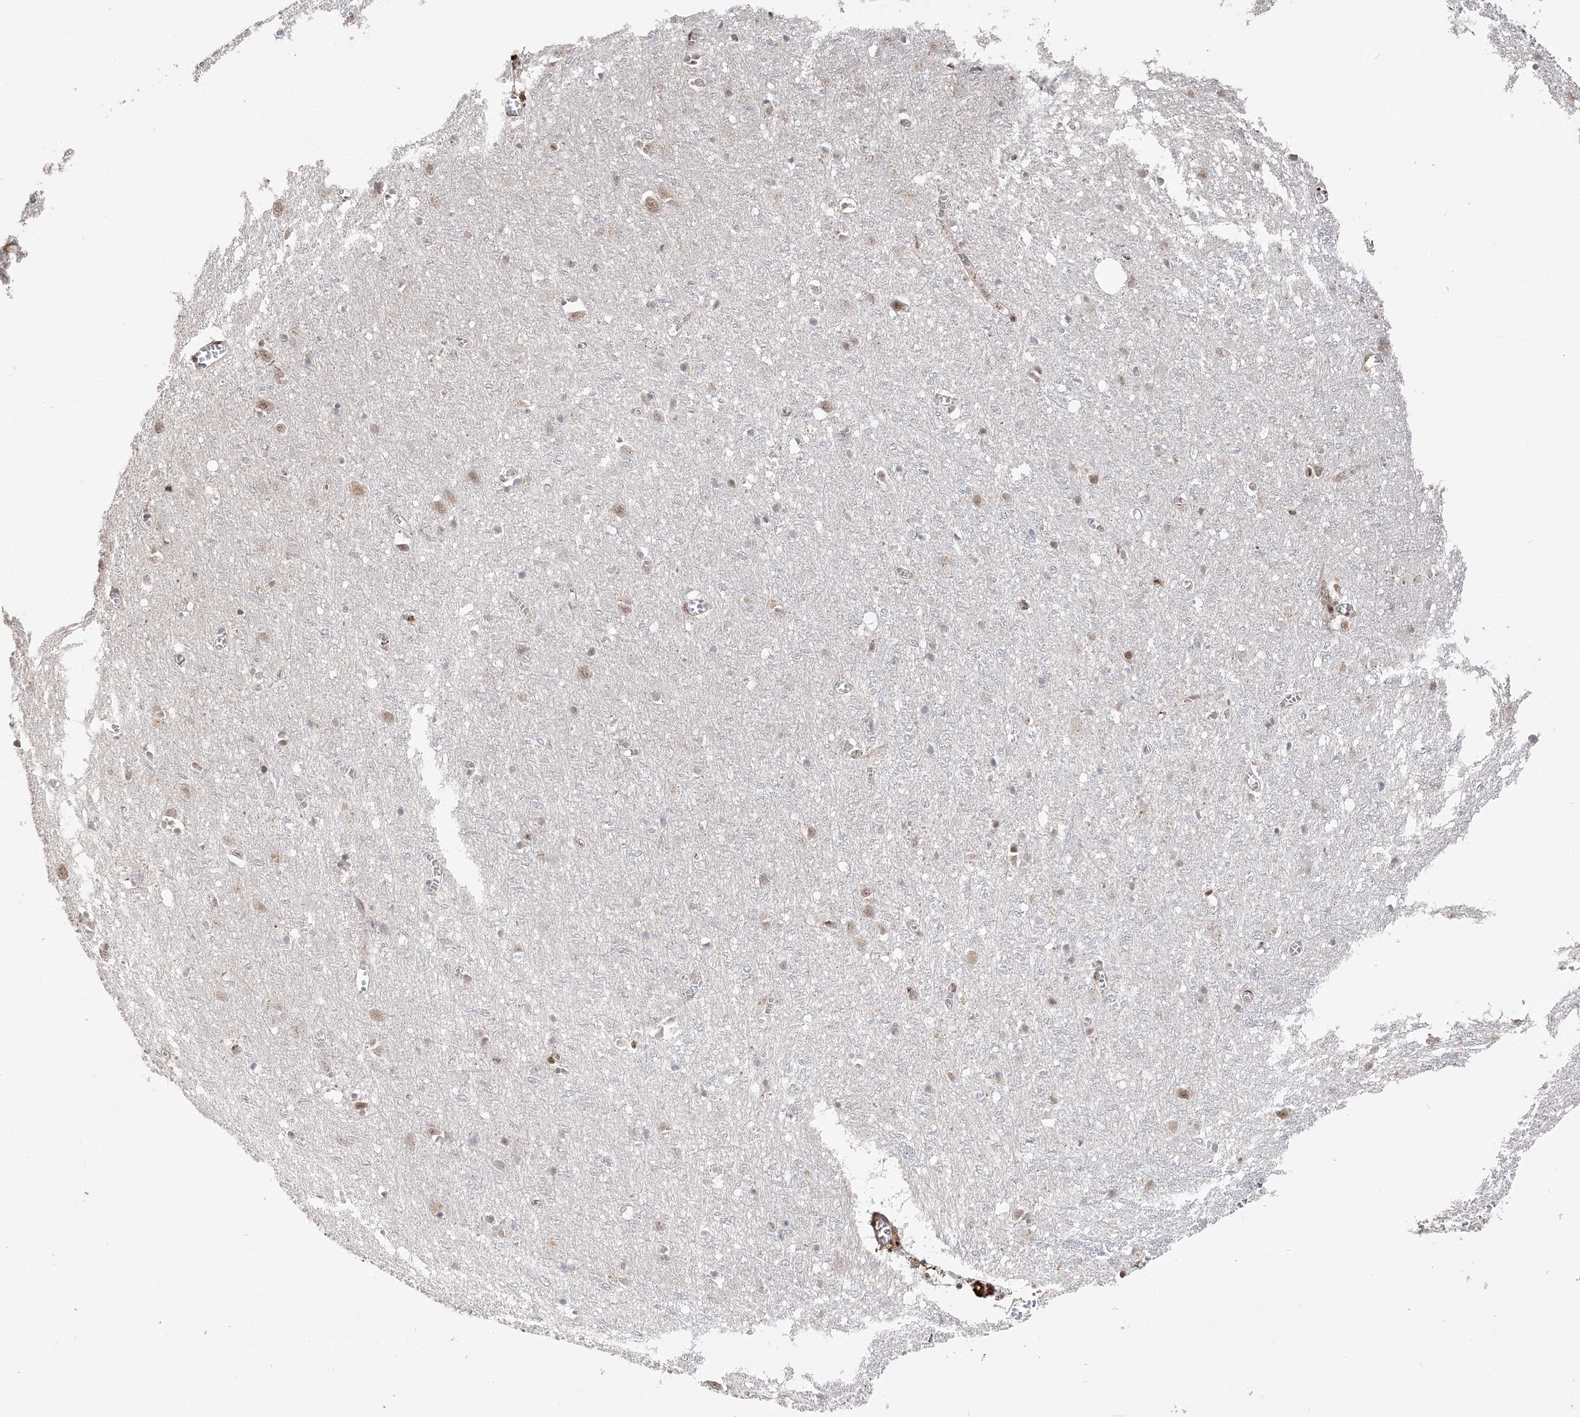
{"staining": {"intensity": "strong", "quantity": "25%-75%", "location": "cytoplasmic/membranous,nuclear"}, "tissue": "cerebral cortex", "cell_type": "Endothelial cells", "image_type": "normal", "snomed": [{"axis": "morphology", "description": "Normal tissue, NOS"}, {"axis": "topography", "description": "Cerebral cortex"}], "caption": "This photomicrograph exhibits immunohistochemistry (IHC) staining of normal human cerebral cortex, with high strong cytoplasmic/membranous,nuclear positivity in about 25%-75% of endothelial cells.", "gene": "RBM17", "patient": {"sex": "female", "age": 64}}